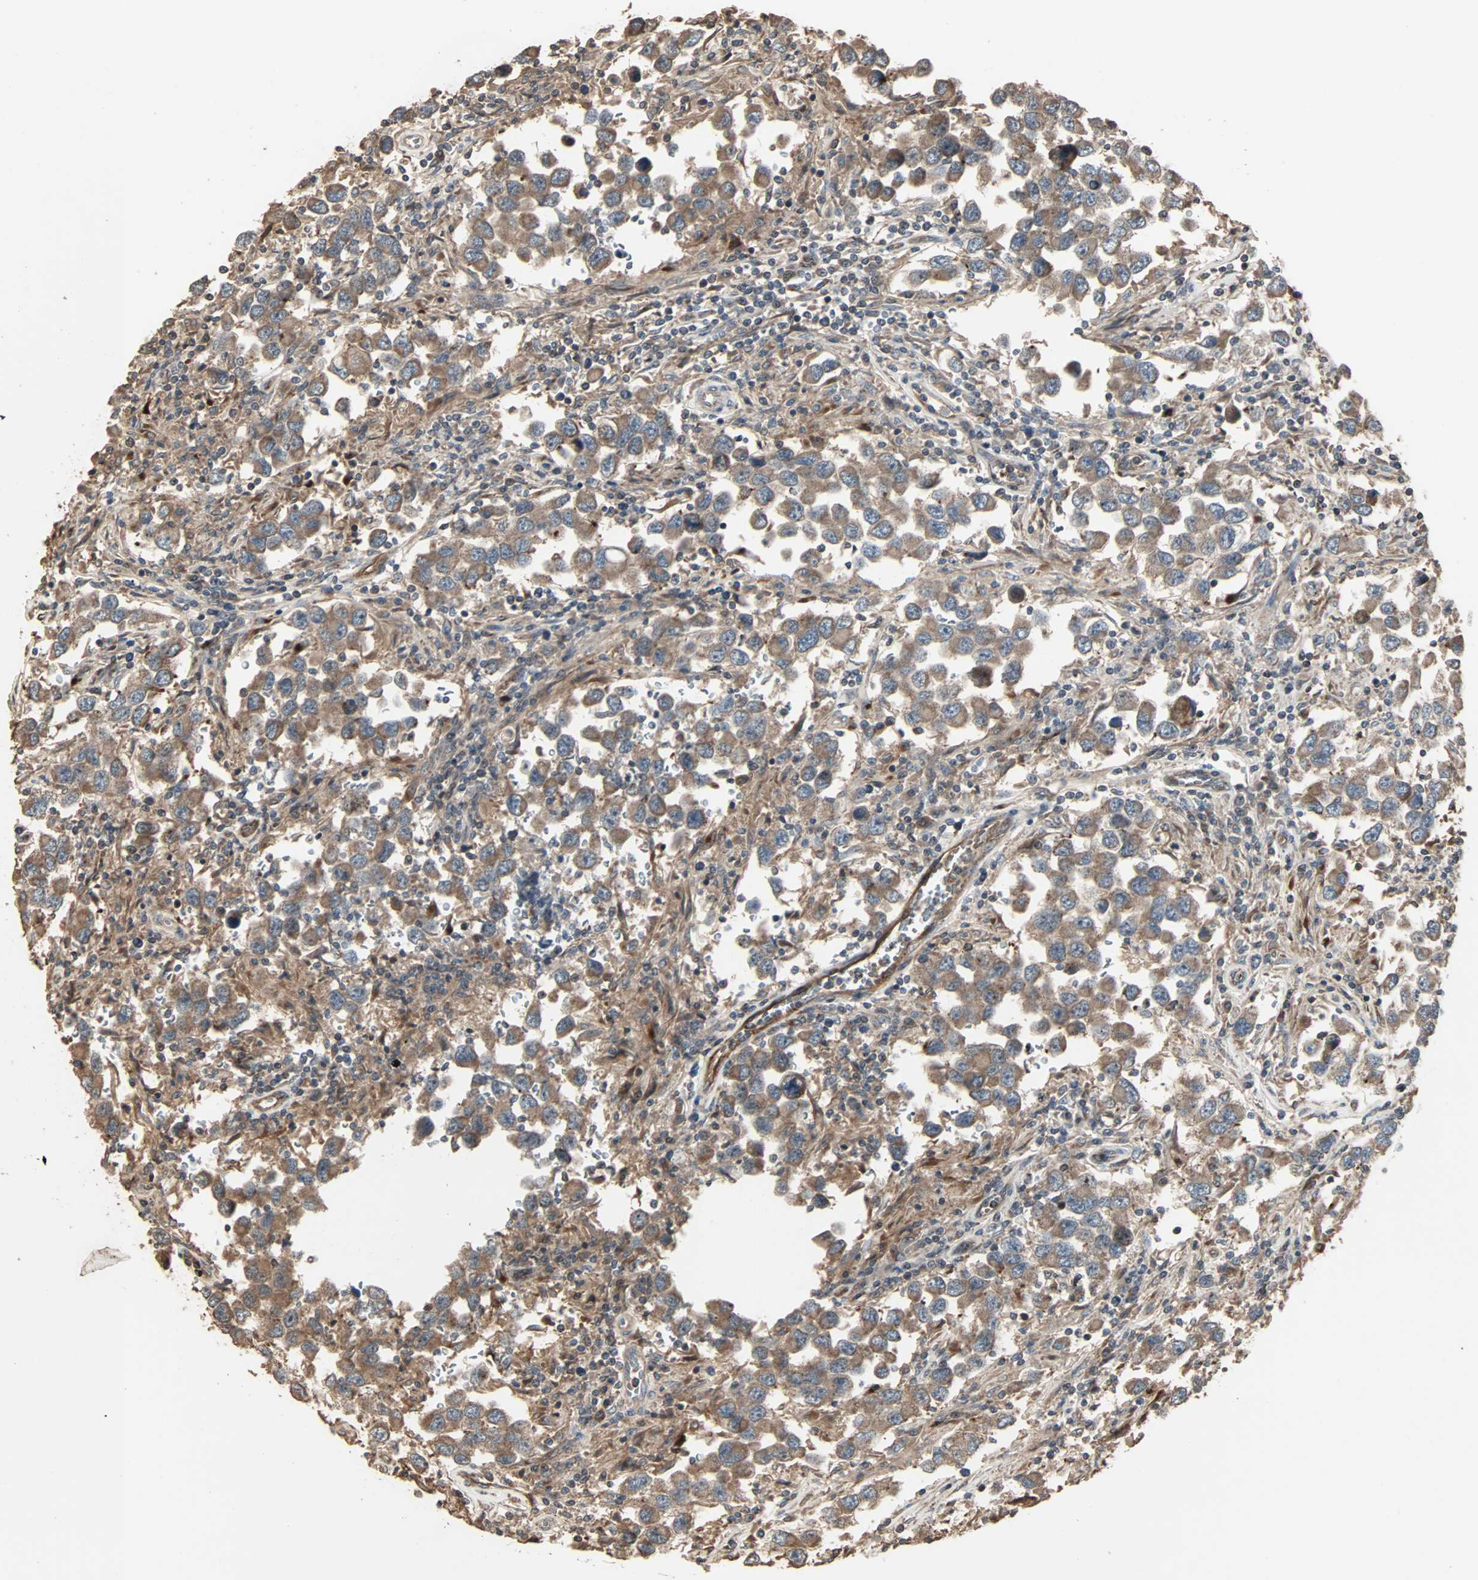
{"staining": {"intensity": "moderate", "quantity": ">75%", "location": "cytoplasmic/membranous"}, "tissue": "testis cancer", "cell_type": "Tumor cells", "image_type": "cancer", "snomed": [{"axis": "morphology", "description": "Carcinoma, Embryonal, NOS"}, {"axis": "topography", "description": "Testis"}], "caption": "Testis cancer stained with a protein marker reveals moderate staining in tumor cells.", "gene": "CALCRL", "patient": {"sex": "male", "age": 21}}